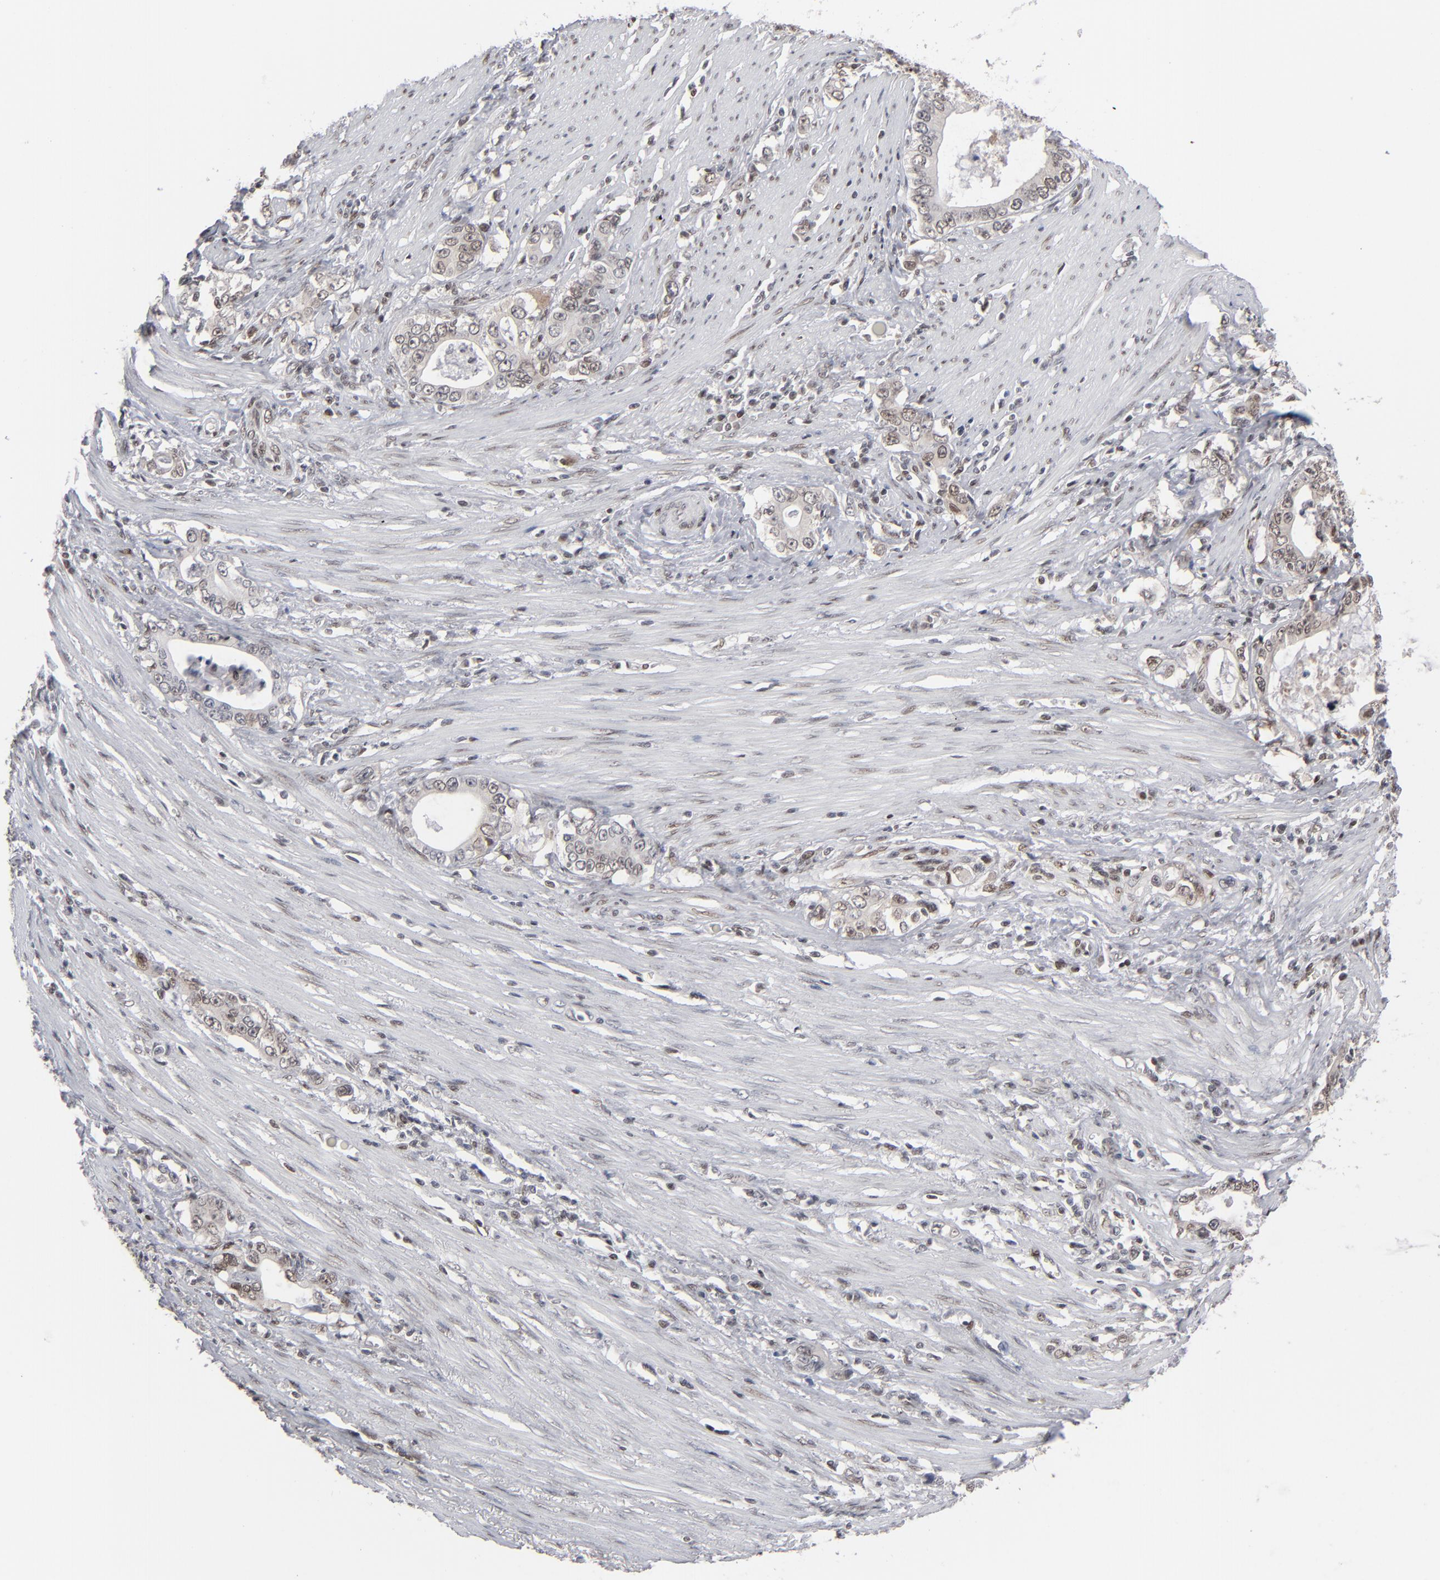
{"staining": {"intensity": "weak", "quantity": ">75%", "location": "cytoplasmic/membranous,nuclear"}, "tissue": "stomach cancer", "cell_type": "Tumor cells", "image_type": "cancer", "snomed": [{"axis": "morphology", "description": "Adenocarcinoma, NOS"}, {"axis": "topography", "description": "Stomach, lower"}], "caption": "High-magnification brightfield microscopy of stomach adenocarcinoma stained with DAB (3,3'-diaminobenzidine) (brown) and counterstained with hematoxylin (blue). tumor cells exhibit weak cytoplasmic/membranous and nuclear expression is seen in approximately>75% of cells.", "gene": "IRF9", "patient": {"sex": "female", "age": 72}}